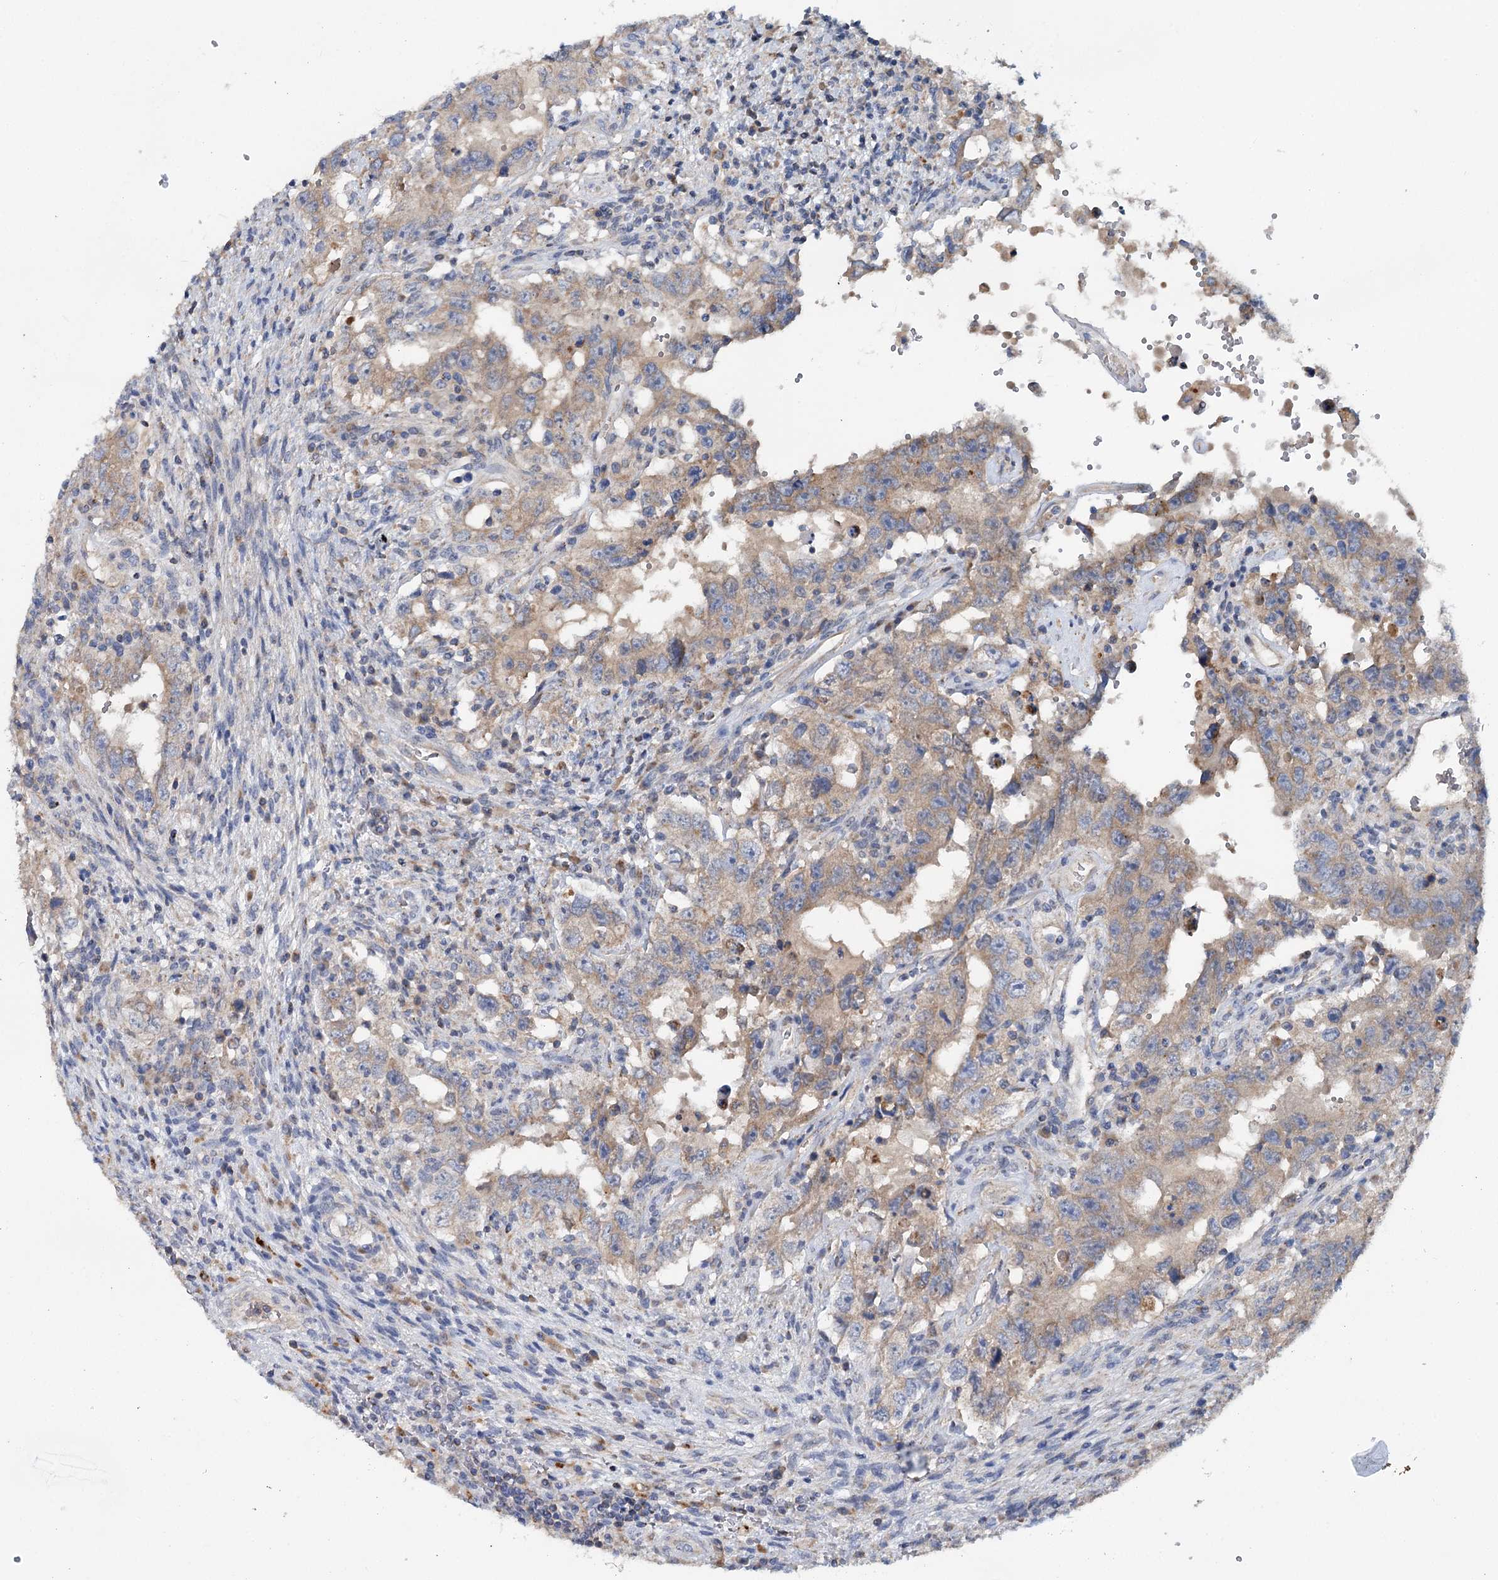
{"staining": {"intensity": "weak", "quantity": ">75%", "location": "cytoplasmic/membranous"}, "tissue": "testis cancer", "cell_type": "Tumor cells", "image_type": "cancer", "snomed": [{"axis": "morphology", "description": "Carcinoma, Embryonal, NOS"}, {"axis": "topography", "description": "Testis"}], "caption": "Immunohistochemistry (IHC) (DAB) staining of human testis embryonal carcinoma displays weak cytoplasmic/membranous protein staining in about >75% of tumor cells.", "gene": "ANKRD16", "patient": {"sex": "male", "age": 26}}